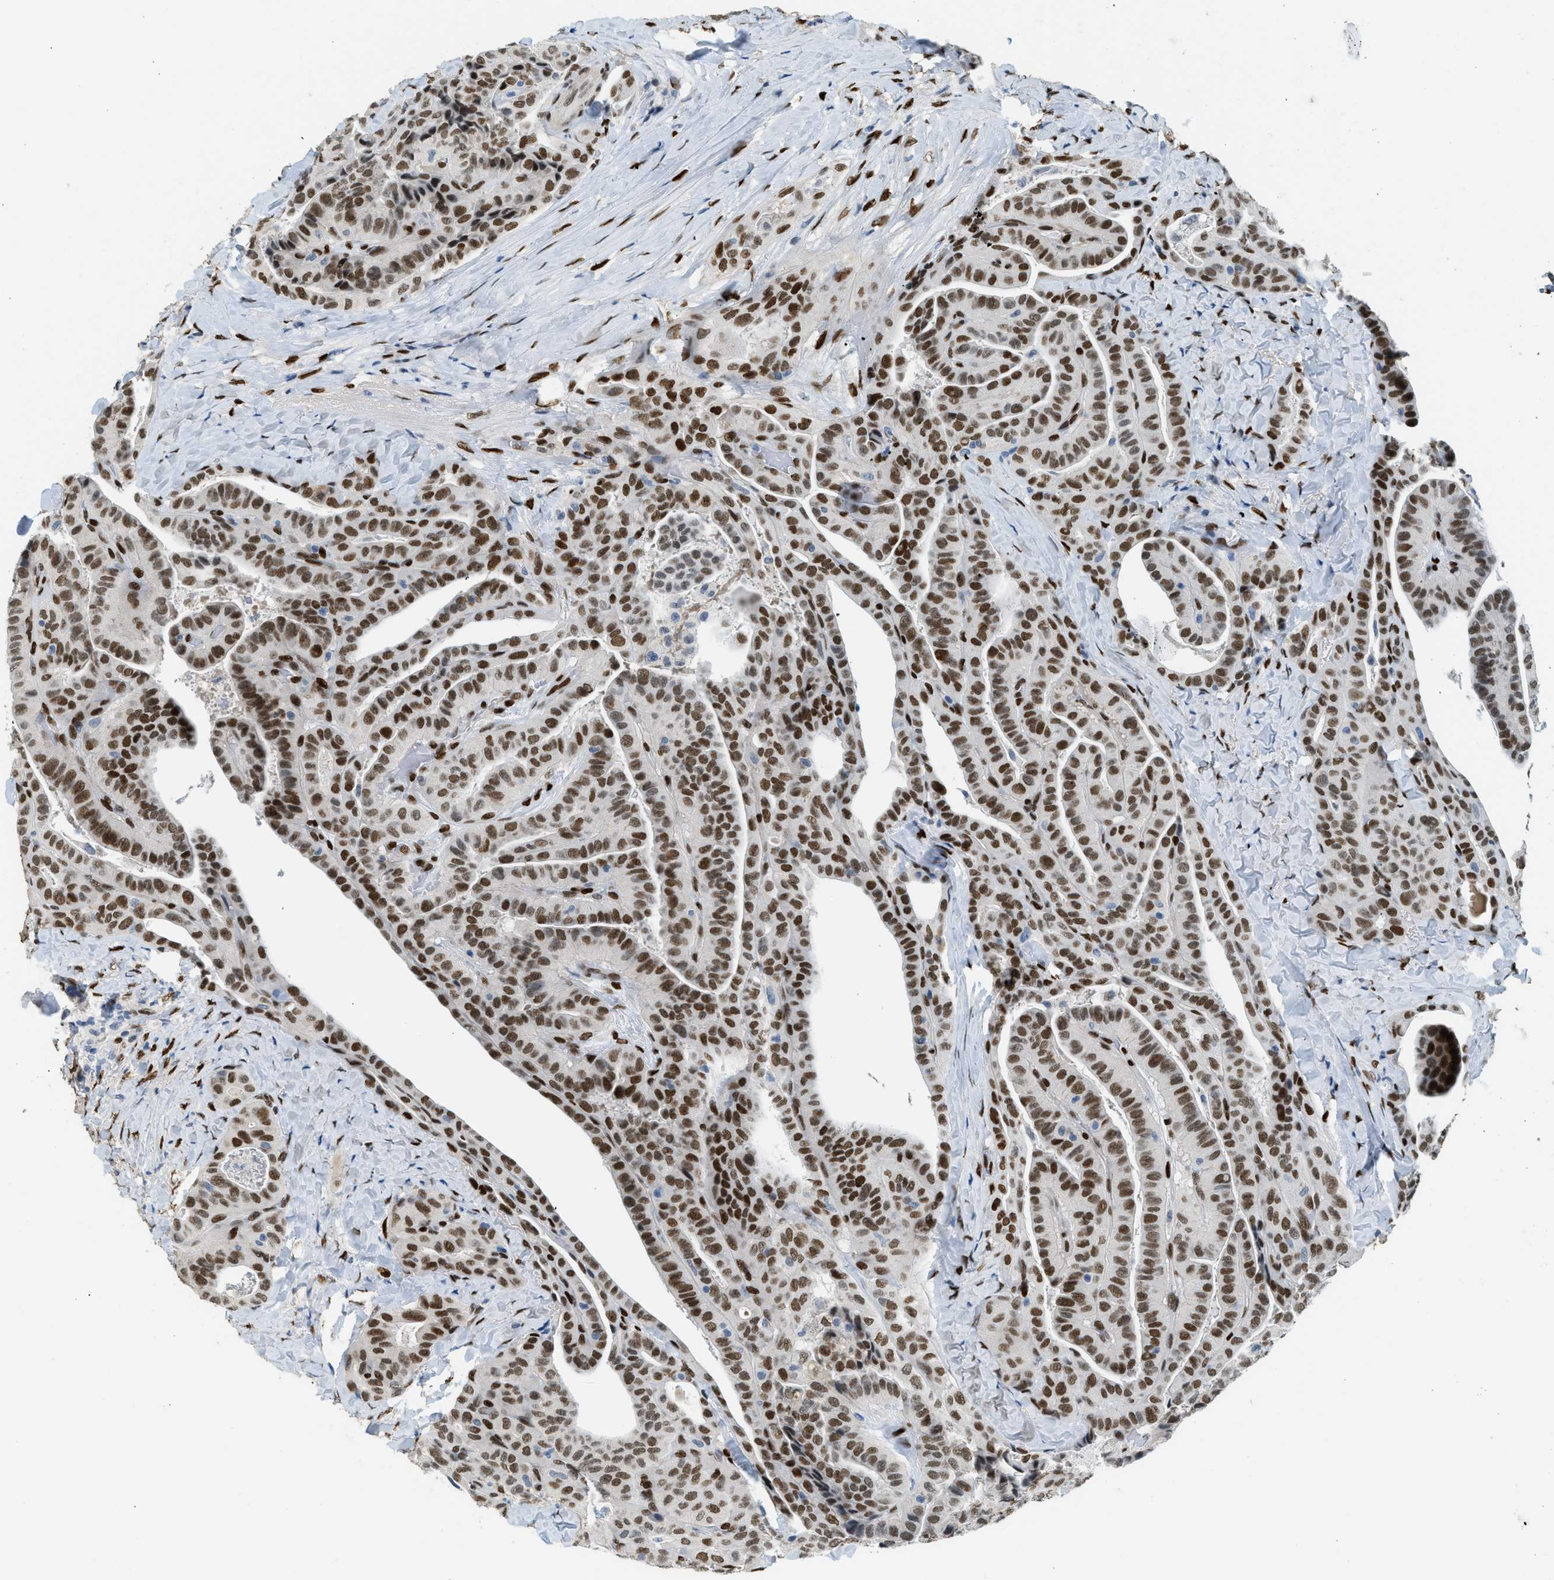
{"staining": {"intensity": "strong", "quantity": ">75%", "location": "nuclear"}, "tissue": "thyroid cancer", "cell_type": "Tumor cells", "image_type": "cancer", "snomed": [{"axis": "morphology", "description": "Papillary adenocarcinoma, NOS"}, {"axis": "topography", "description": "Thyroid gland"}], "caption": "High-power microscopy captured an immunohistochemistry histopathology image of thyroid papillary adenocarcinoma, revealing strong nuclear staining in about >75% of tumor cells.", "gene": "ZBTB20", "patient": {"sex": "male", "age": 77}}